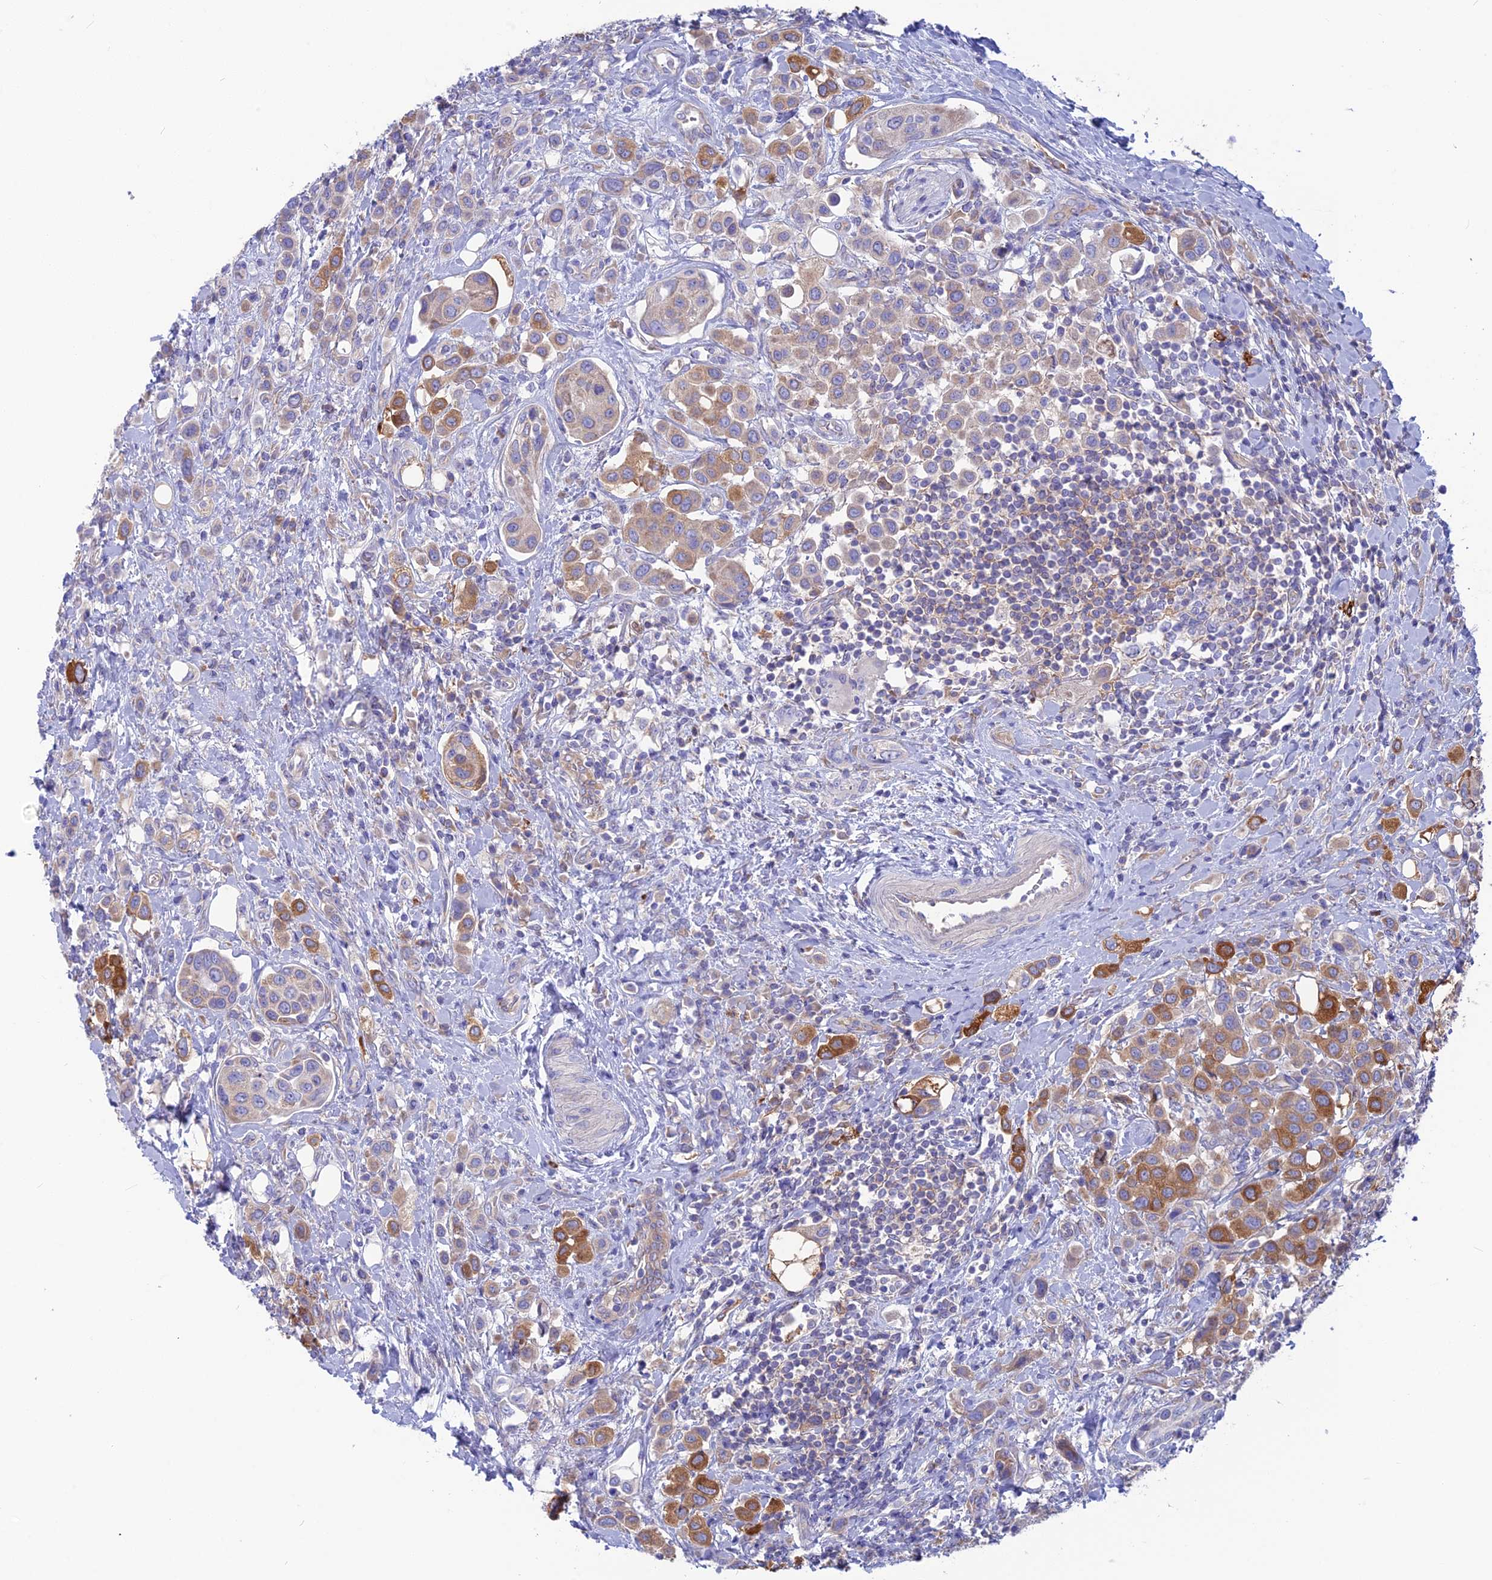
{"staining": {"intensity": "moderate", "quantity": "25%-75%", "location": "cytoplasmic/membranous"}, "tissue": "urothelial cancer", "cell_type": "Tumor cells", "image_type": "cancer", "snomed": [{"axis": "morphology", "description": "Urothelial carcinoma, High grade"}, {"axis": "topography", "description": "Urinary bladder"}], "caption": "Immunohistochemical staining of urothelial cancer demonstrates medium levels of moderate cytoplasmic/membranous protein expression in about 25%-75% of tumor cells.", "gene": "LZTFL1", "patient": {"sex": "male", "age": 50}}